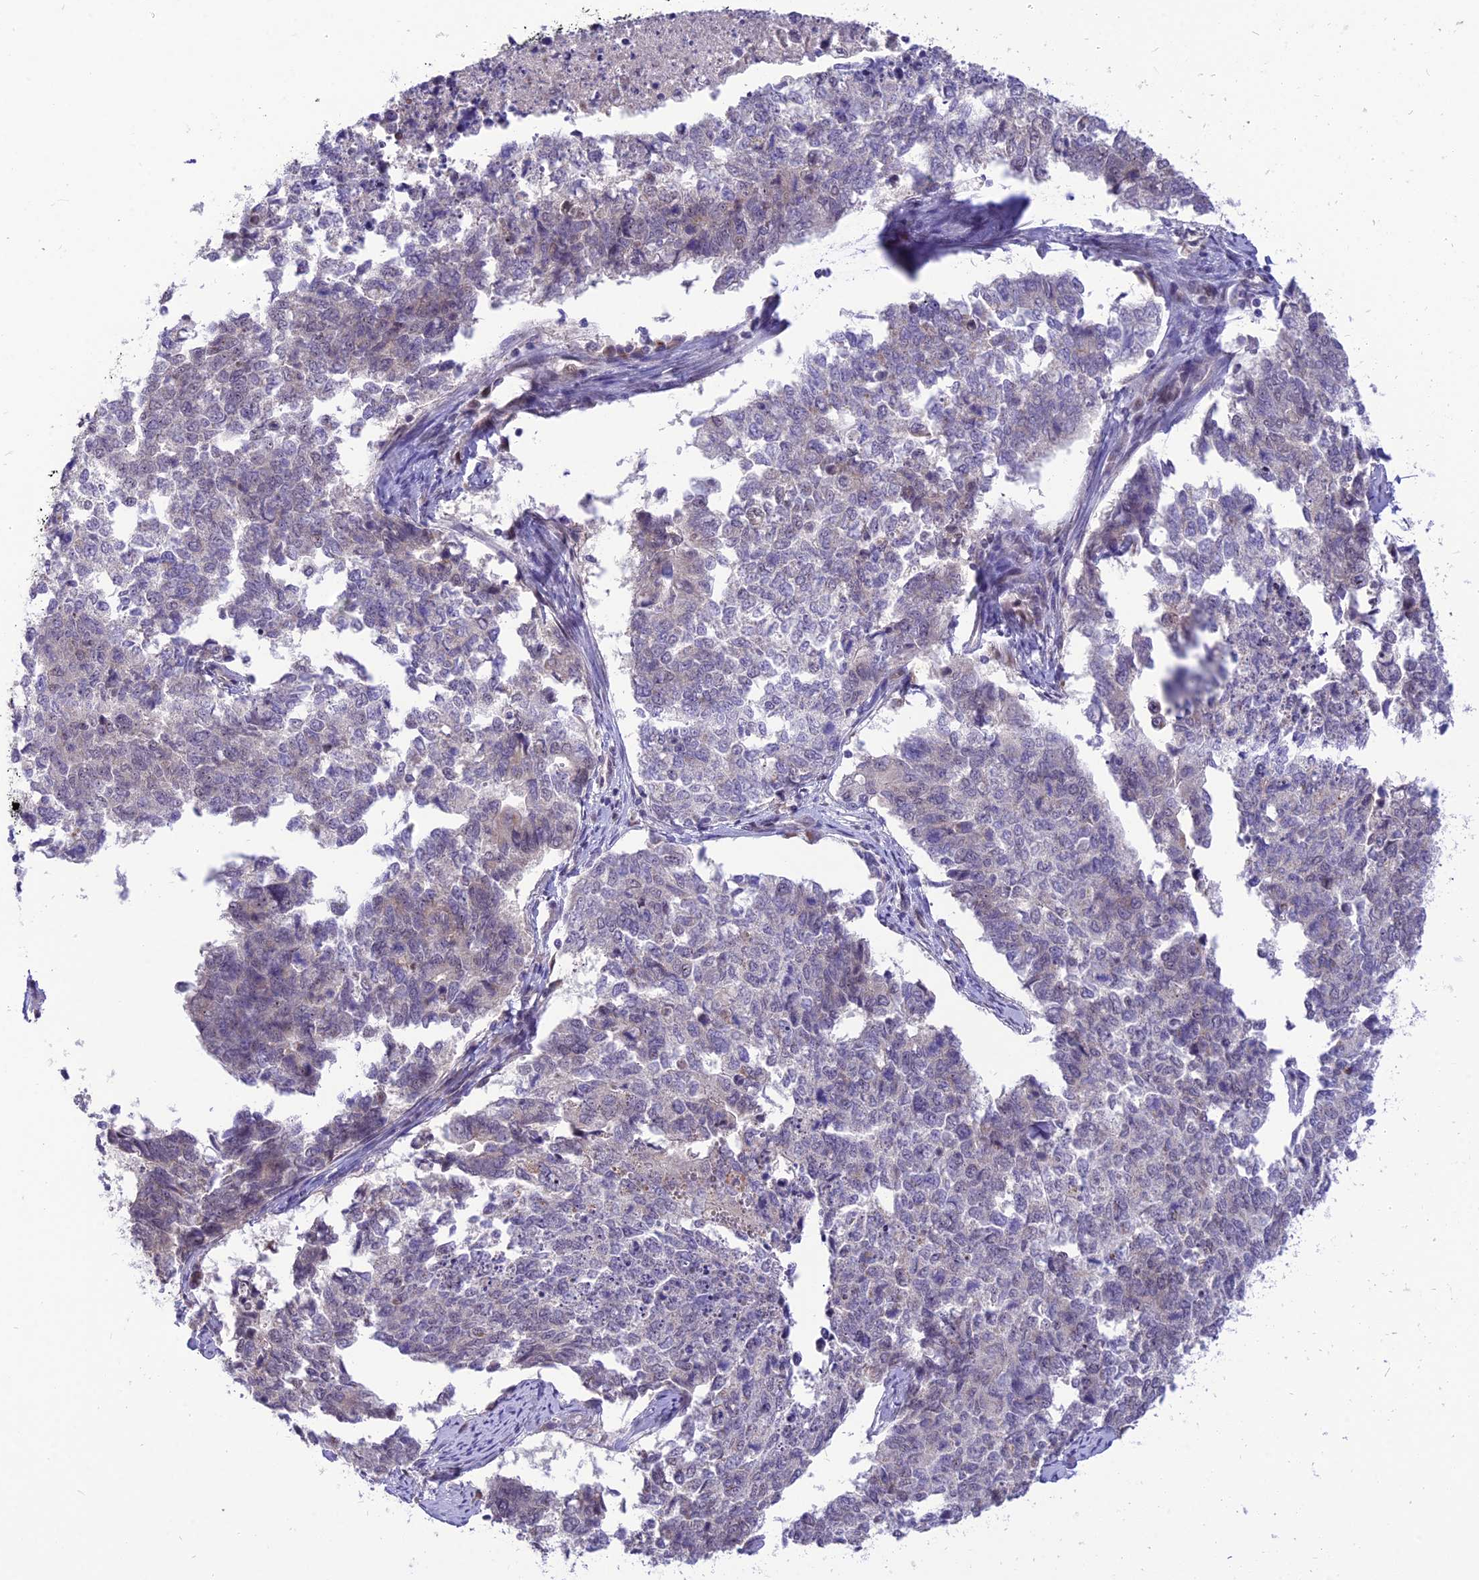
{"staining": {"intensity": "negative", "quantity": "none", "location": "none"}, "tissue": "cervical cancer", "cell_type": "Tumor cells", "image_type": "cancer", "snomed": [{"axis": "morphology", "description": "Squamous cell carcinoma, NOS"}, {"axis": "topography", "description": "Cervix"}], "caption": "An immunohistochemistry photomicrograph of squamous cell carcinoma (cervical) is shown. There is no staining in tumor cells of squamous cell carcinoma (cervical). (Brightfield microscopy of DAB (3,3'-diaminobenzidine) immunohistochemistry (IHC) at high magnification).", "gene": "ZNF837", "patient": {"sex": "female", "age": 63}}